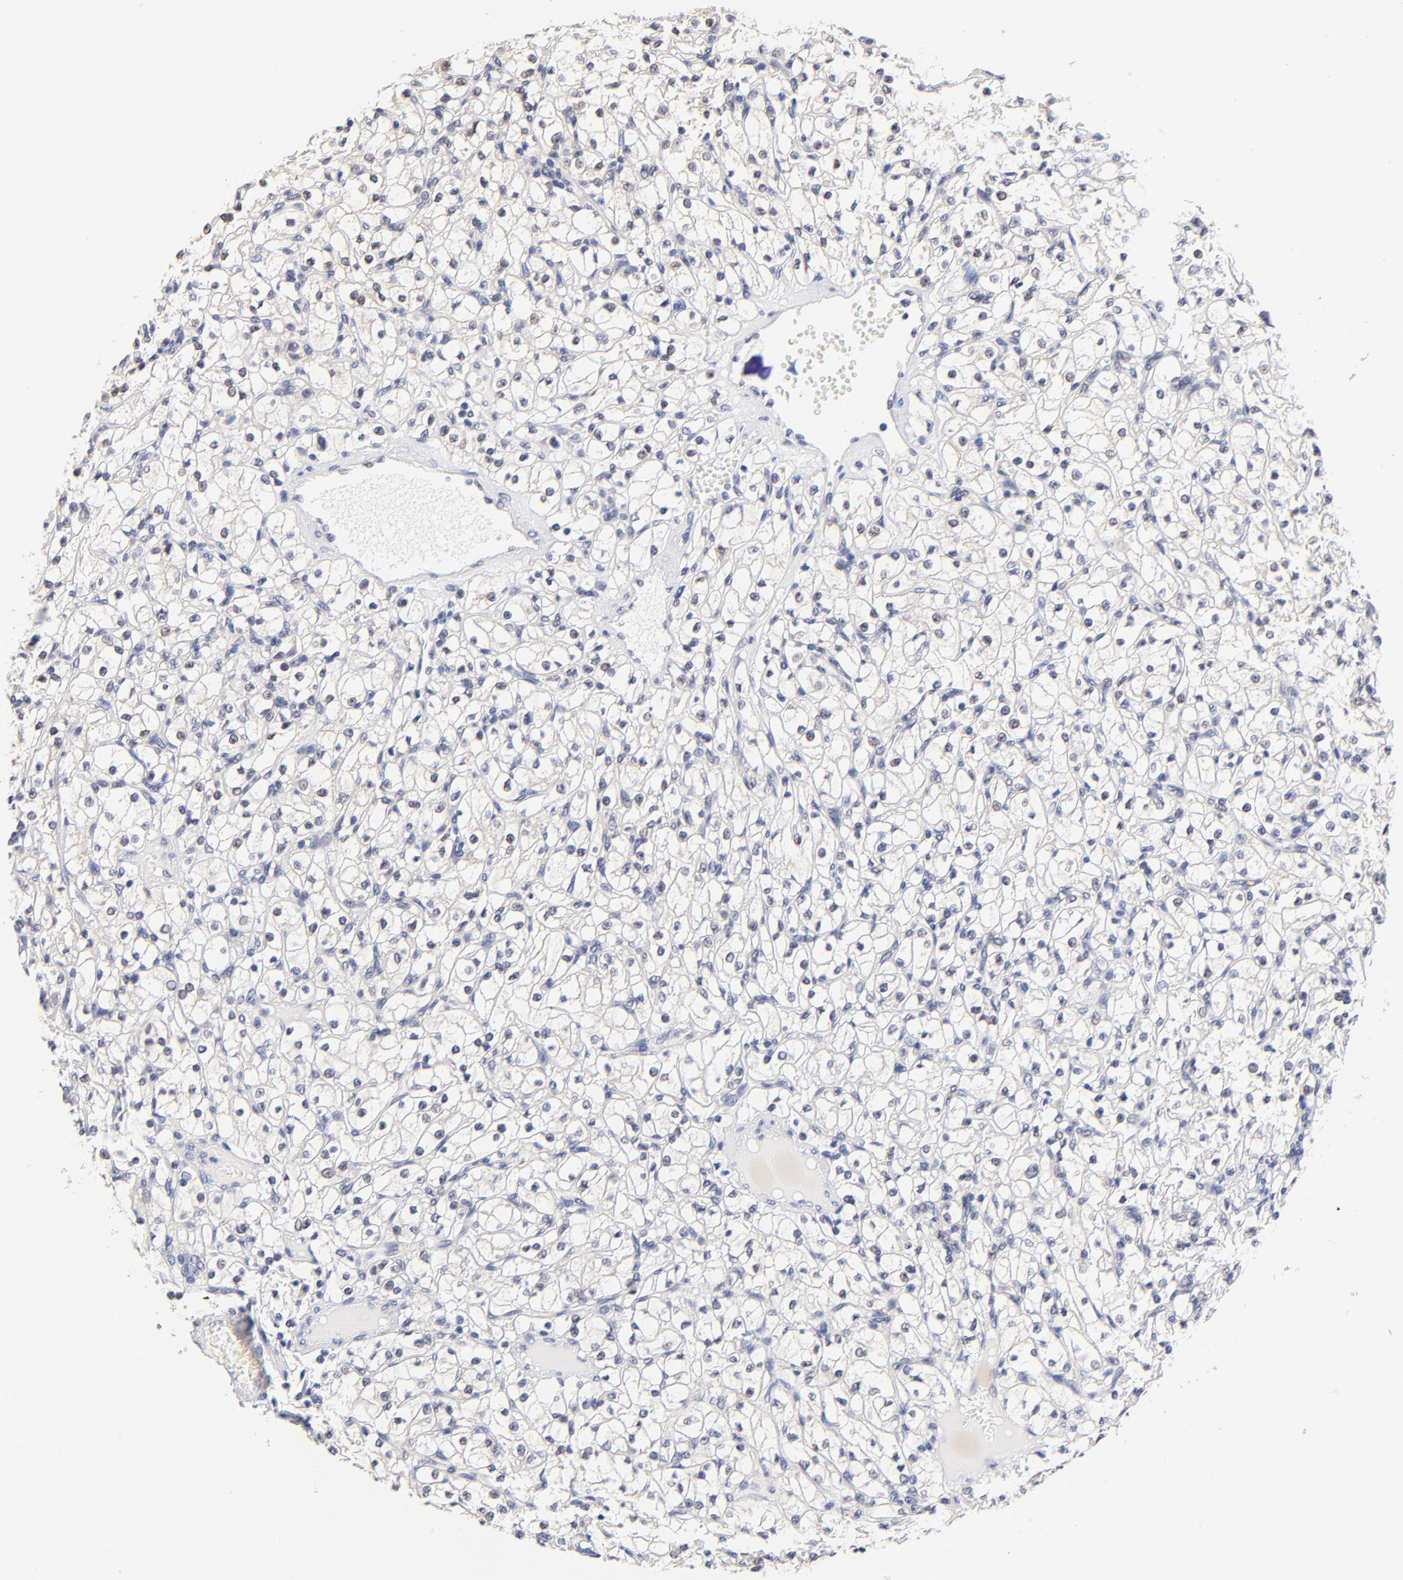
{"staining": {"intensity": "negative", "quantity": "none", "location": "none"}, "tissue": "renal cancer", "cell_type": "Tumor cells", "image_type": "cancer", "snomed": [{"axis": "morphology", "description": "Adenocarcinoma, NOS"}, {"axis": "topography", "description": "Kidney"}], "caption": "Photomicrograph shows no protein staining in tumor cells of adenocarcinoma (renal) tissue.", "gene": "TXNL1", "patient": {"sex": "male", "age": 61}}